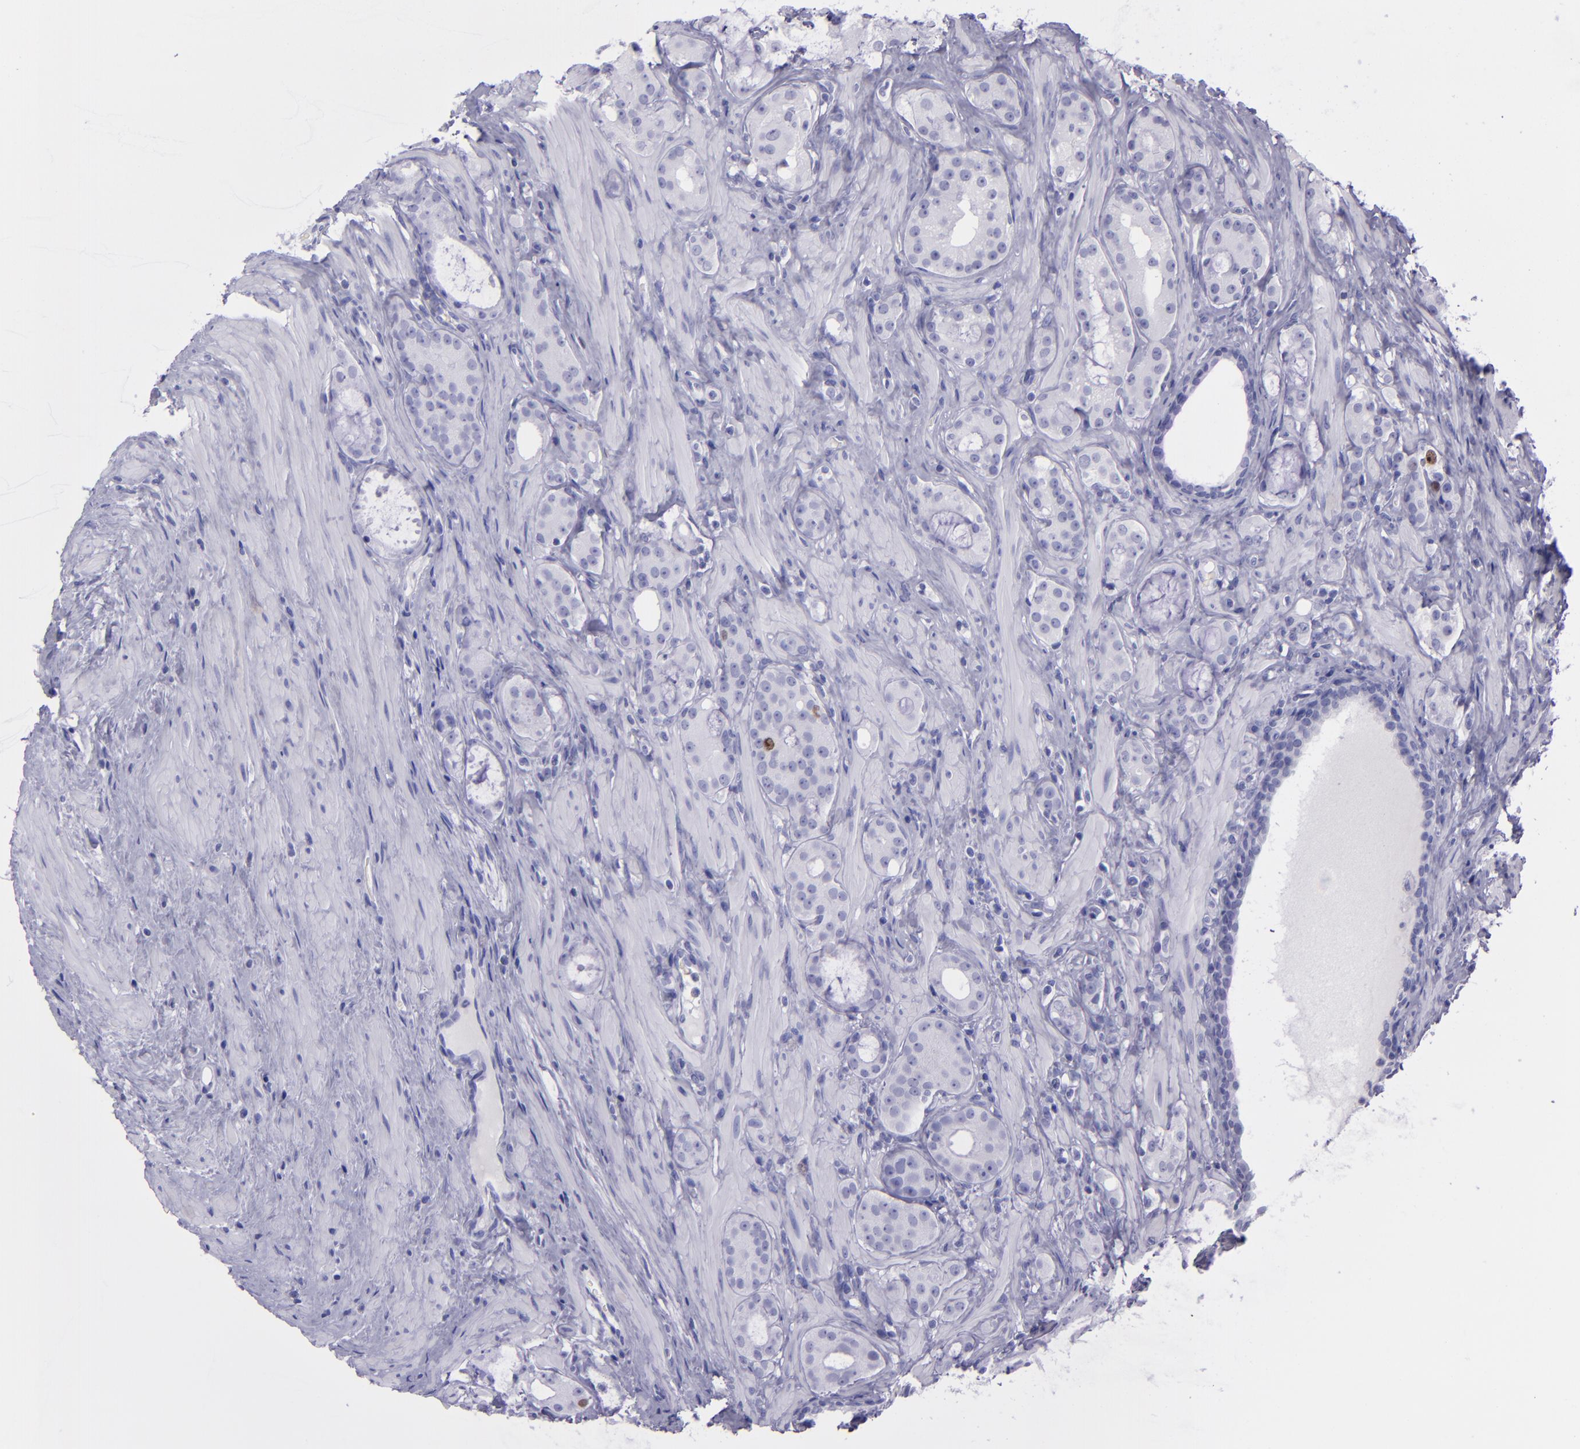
{"staining": {"intensity": "strong", "quantity": "<25%", "location": "nuclear"}, "tissue": "prostate cancer", "cell_type": "Tumor cells", "image_type": "cancer", "snomed": [{"axis": "morphology", "description": "Adenocarcinoma, Medium grade"}, {"axis": "topography", "description": "Prostate"}], "caption": "Human medium-grade adenocarcinoma (prostate) stained for a protein (brown) exhibits strong nuclear positive staining in about <25% of tumor cells.", "gene": "TOP2A", "patient": {"sex": "male", "age": 73}}